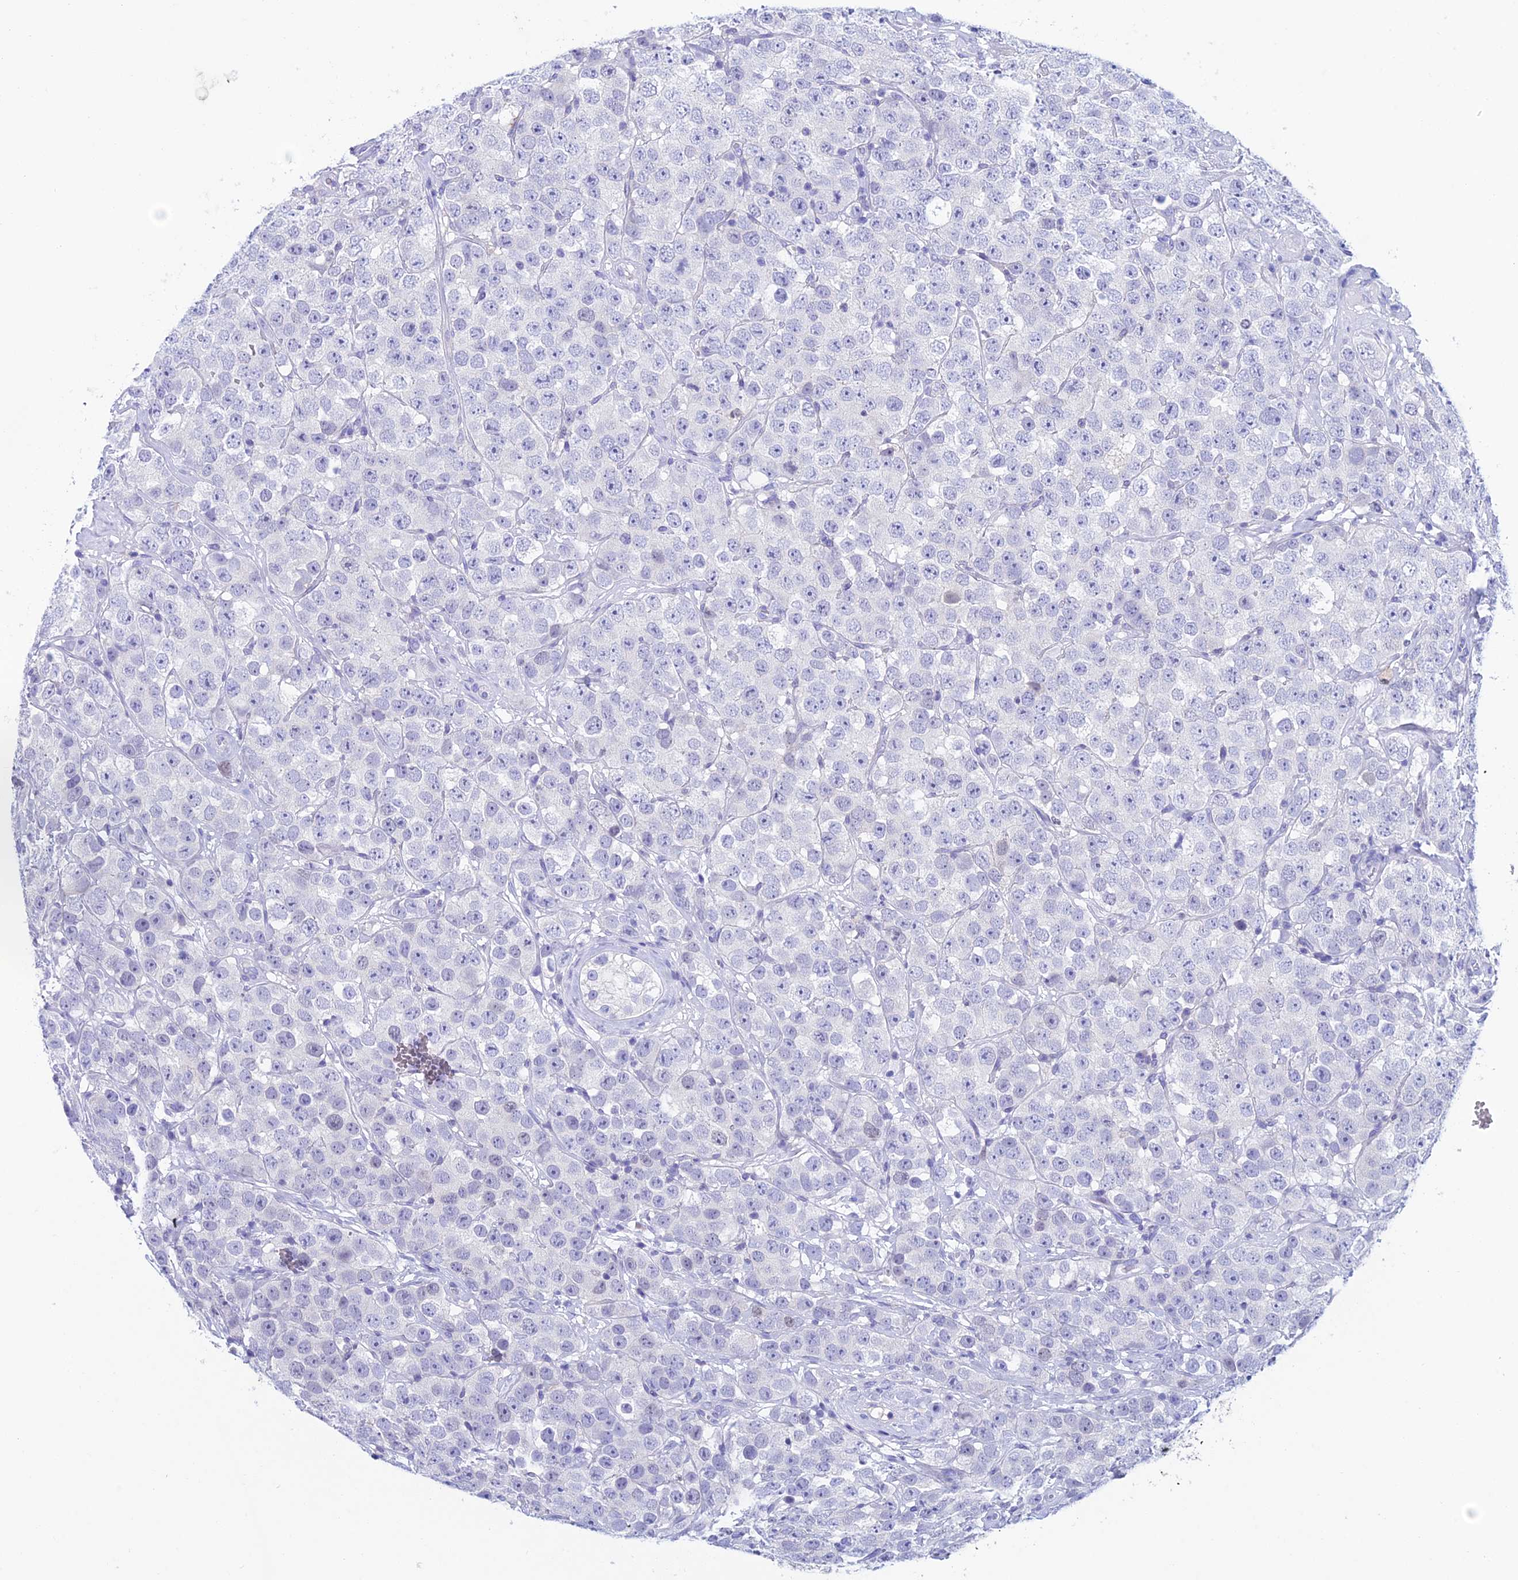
{"staining": {"intensity": "negative", "quantity": "none", "location": "none"}, "tissue": "testis cancer", "cell_type": "Tumor cells", "image_type": "cancer", "snomed": [{"axis": "morphology", "description": "Seminoma, NOS"}, {"axis": "topography", "description": "Testis"}], "caption": "This is an immunohistochemistry (IHC) histopathology image of testis seminoma. There is no expression in tumor cells.", "gene": "KCNK17", "patient": {"sex": "male", "age": 28}}